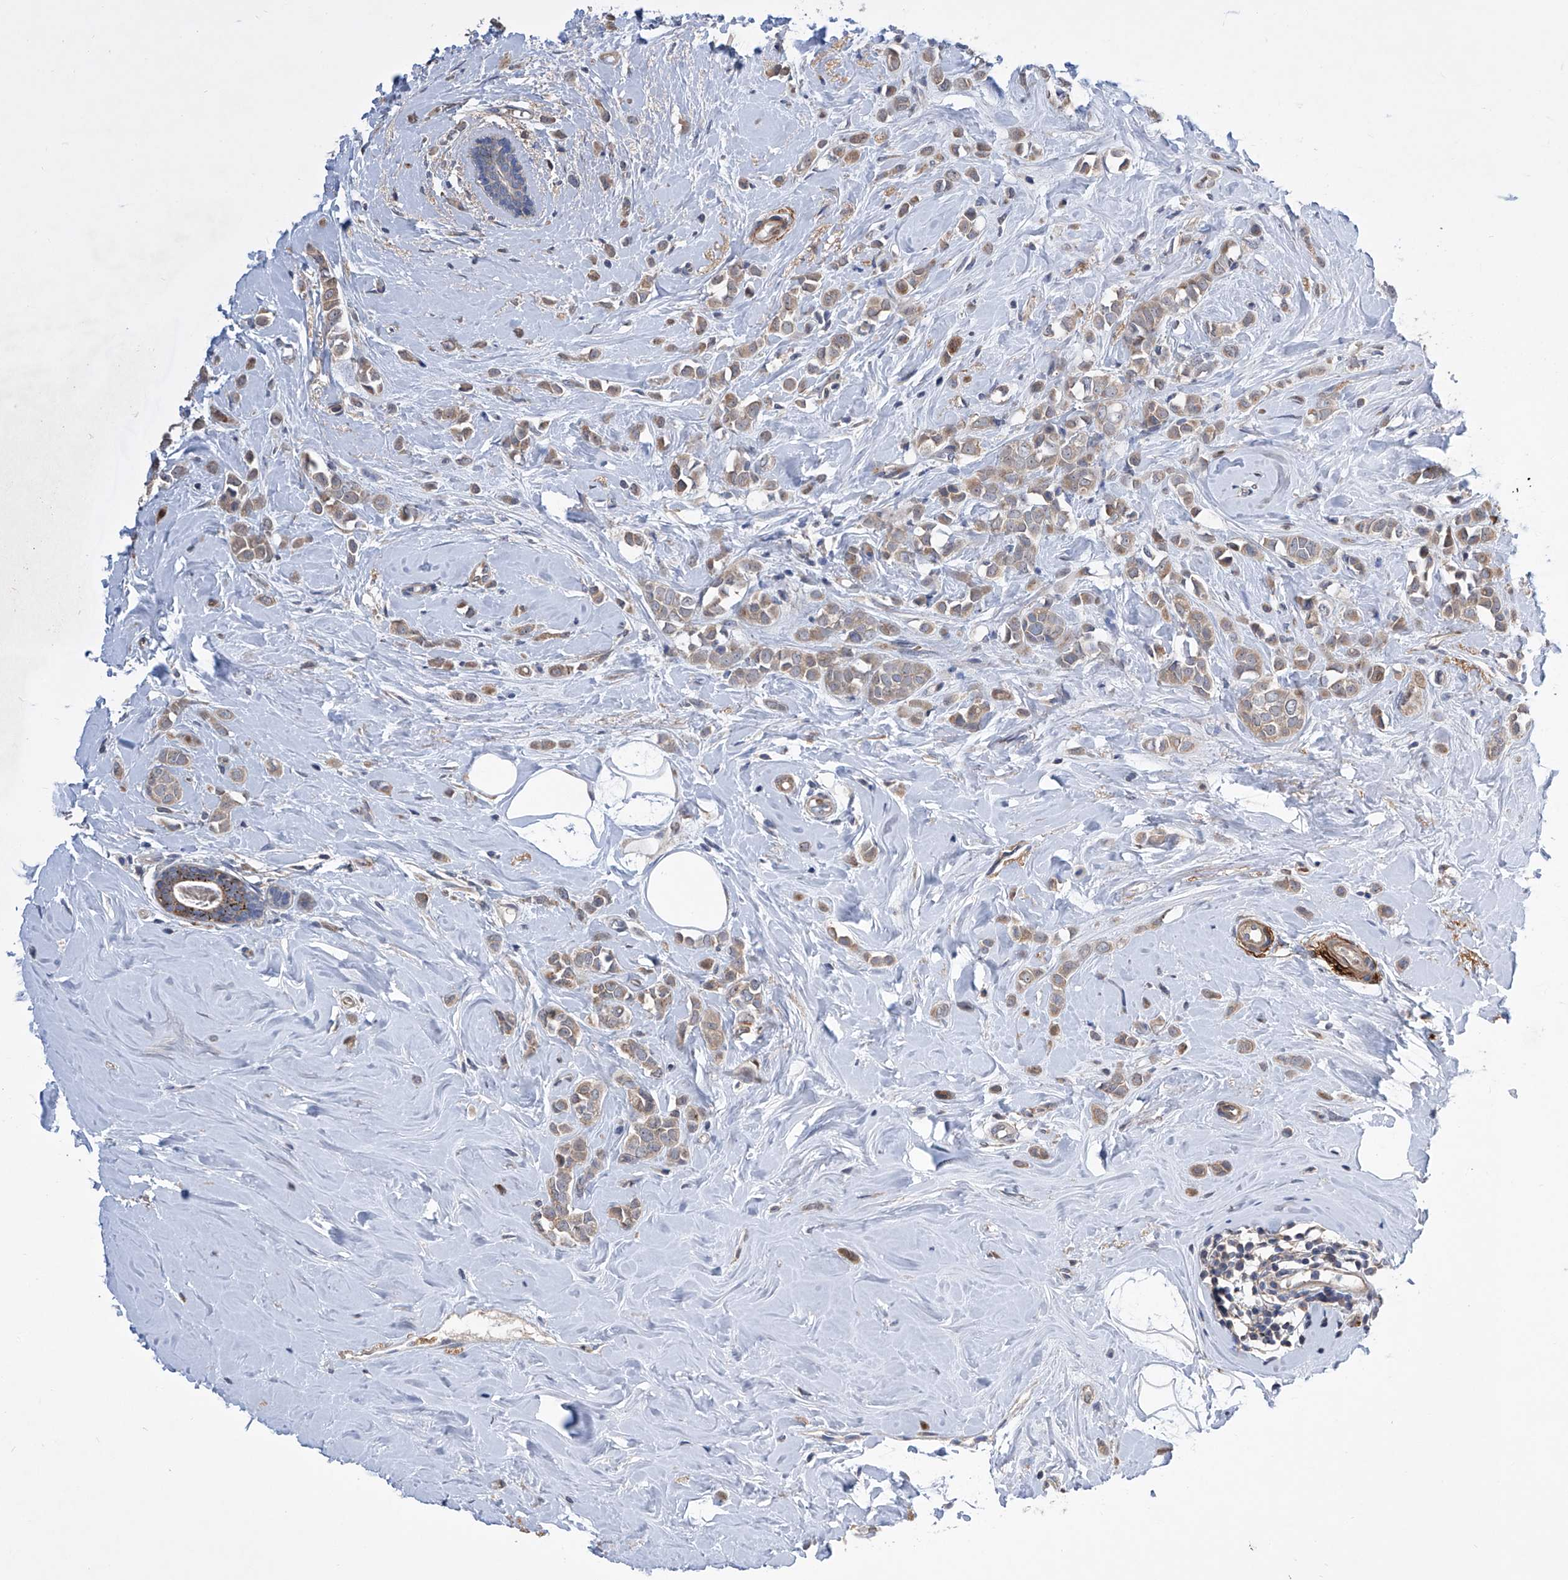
{"staining": {"intensity": "weak", "quantity": ">75%", "location": "cytoplasmic/membranous"}, "tissue": "breast cancer", "cell_type": "Tumor cells", "image_type": "cancer", "snomed": [{"axis": "morphology", "description": "Lobular carcinoma"}, {"axis": "topography", "description": "Breast"}], "caption": "High-power microscopy captured an immunohistochemistry micrograph of breast cancer, revealing weak cytoplasmic/membranous expression in about >75% of tumor cells.", "gene": "USF3", "patient": {"sex": "female", "age": 47}}